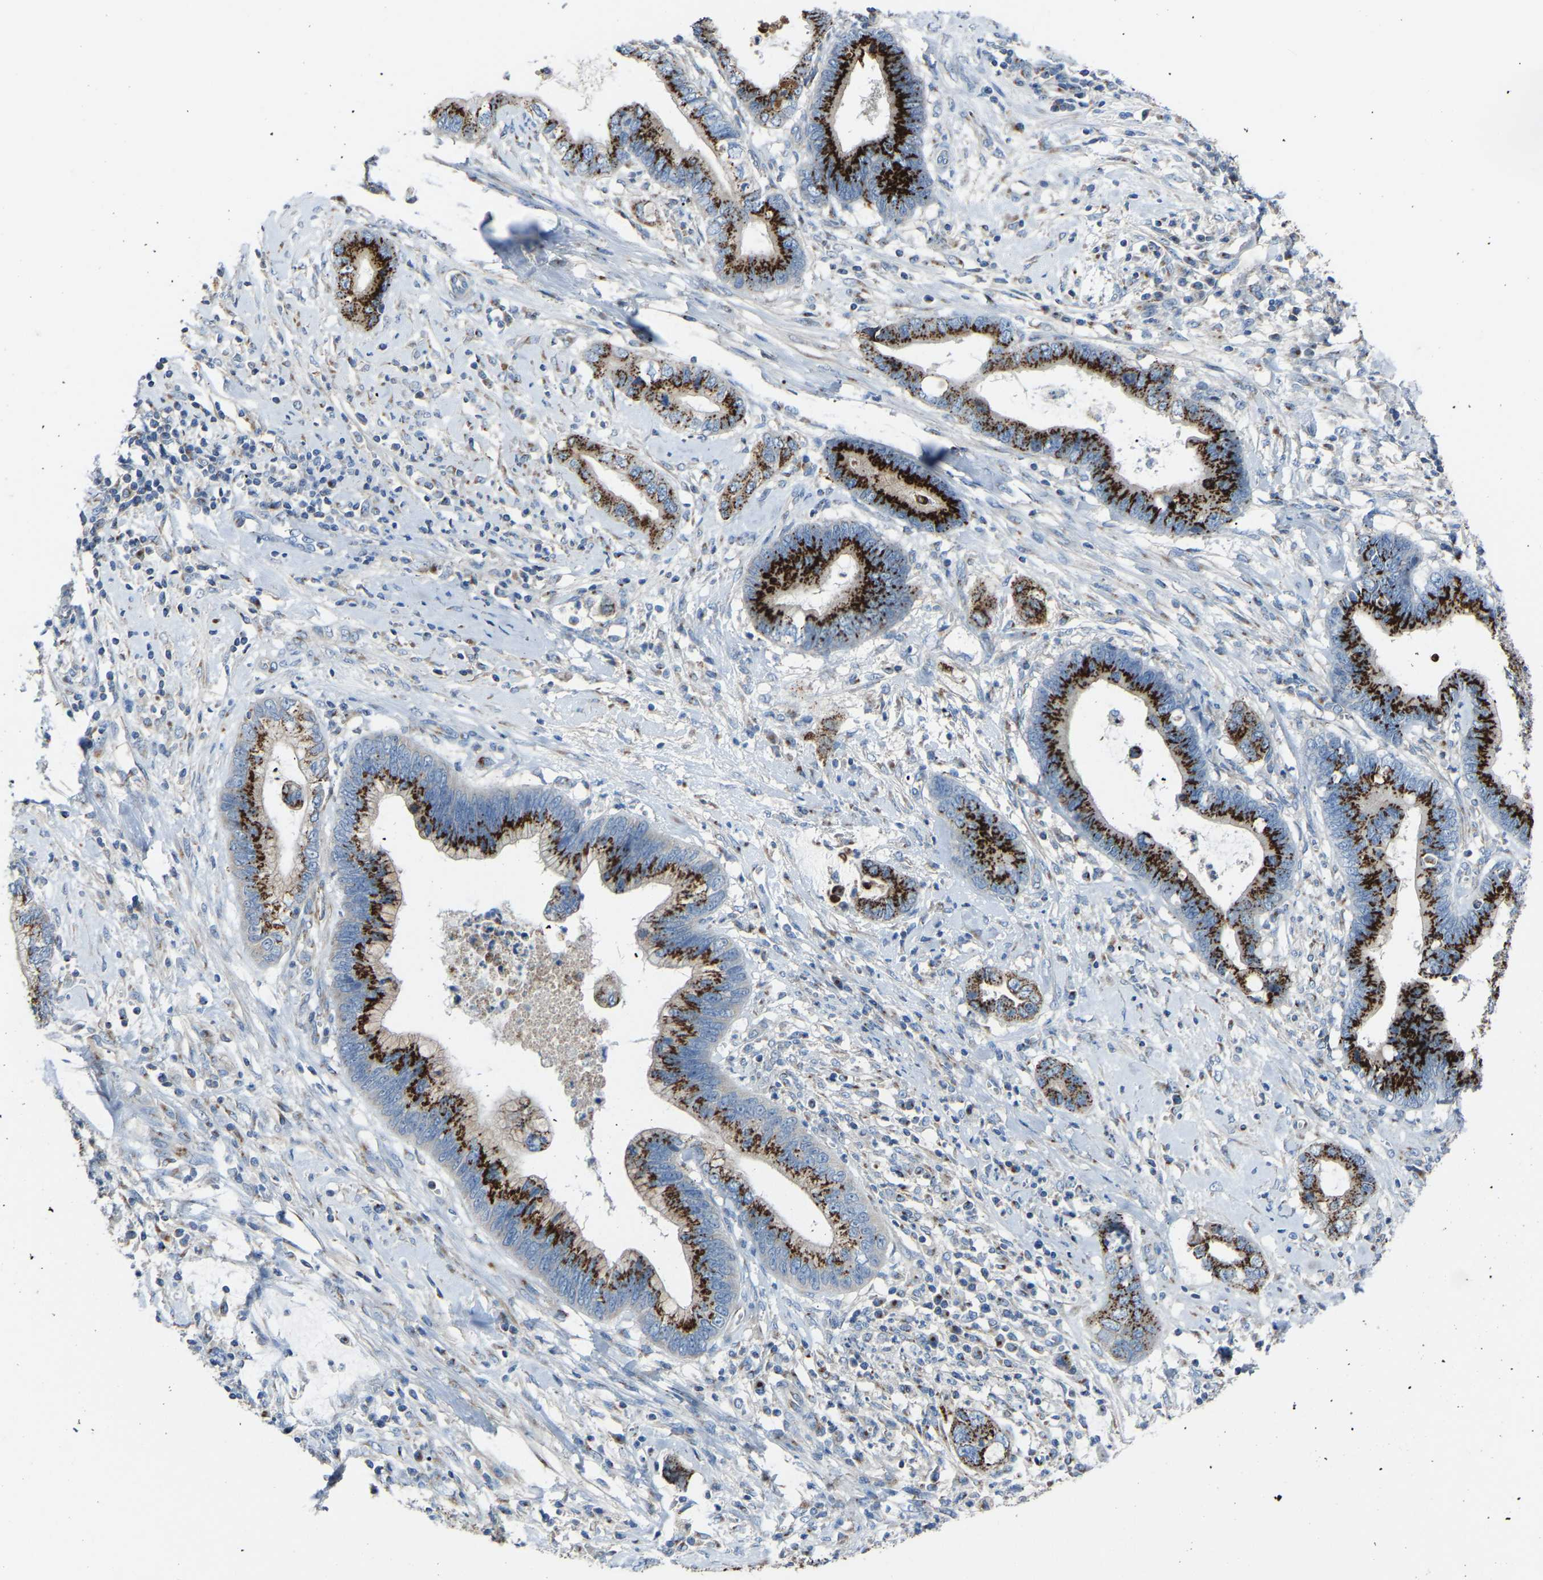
{"staining": {"intensity": "strong", "quantity": ">75%", "location": "cytoplasmic/membranous"}, "tissue": "cervical cancer", "cell_type": "Tumor cells", "image_type": "cancer", "snomed": [{"axis": "morphology", "description": "Adenocarcinoma, NOS"}, {"axis": "topography", "description": "Cervix"}], "caption": "Immunohistochemistry histopathology image of cervical cancer (adenocarcinoma) stained for a protein (brown), which exhibits high levels of strong cytoplasmic/membranous expression in approximately >75% of tumor cells.", "gene": "CANT1", "patient": {"sex": "female", "age": 44}}